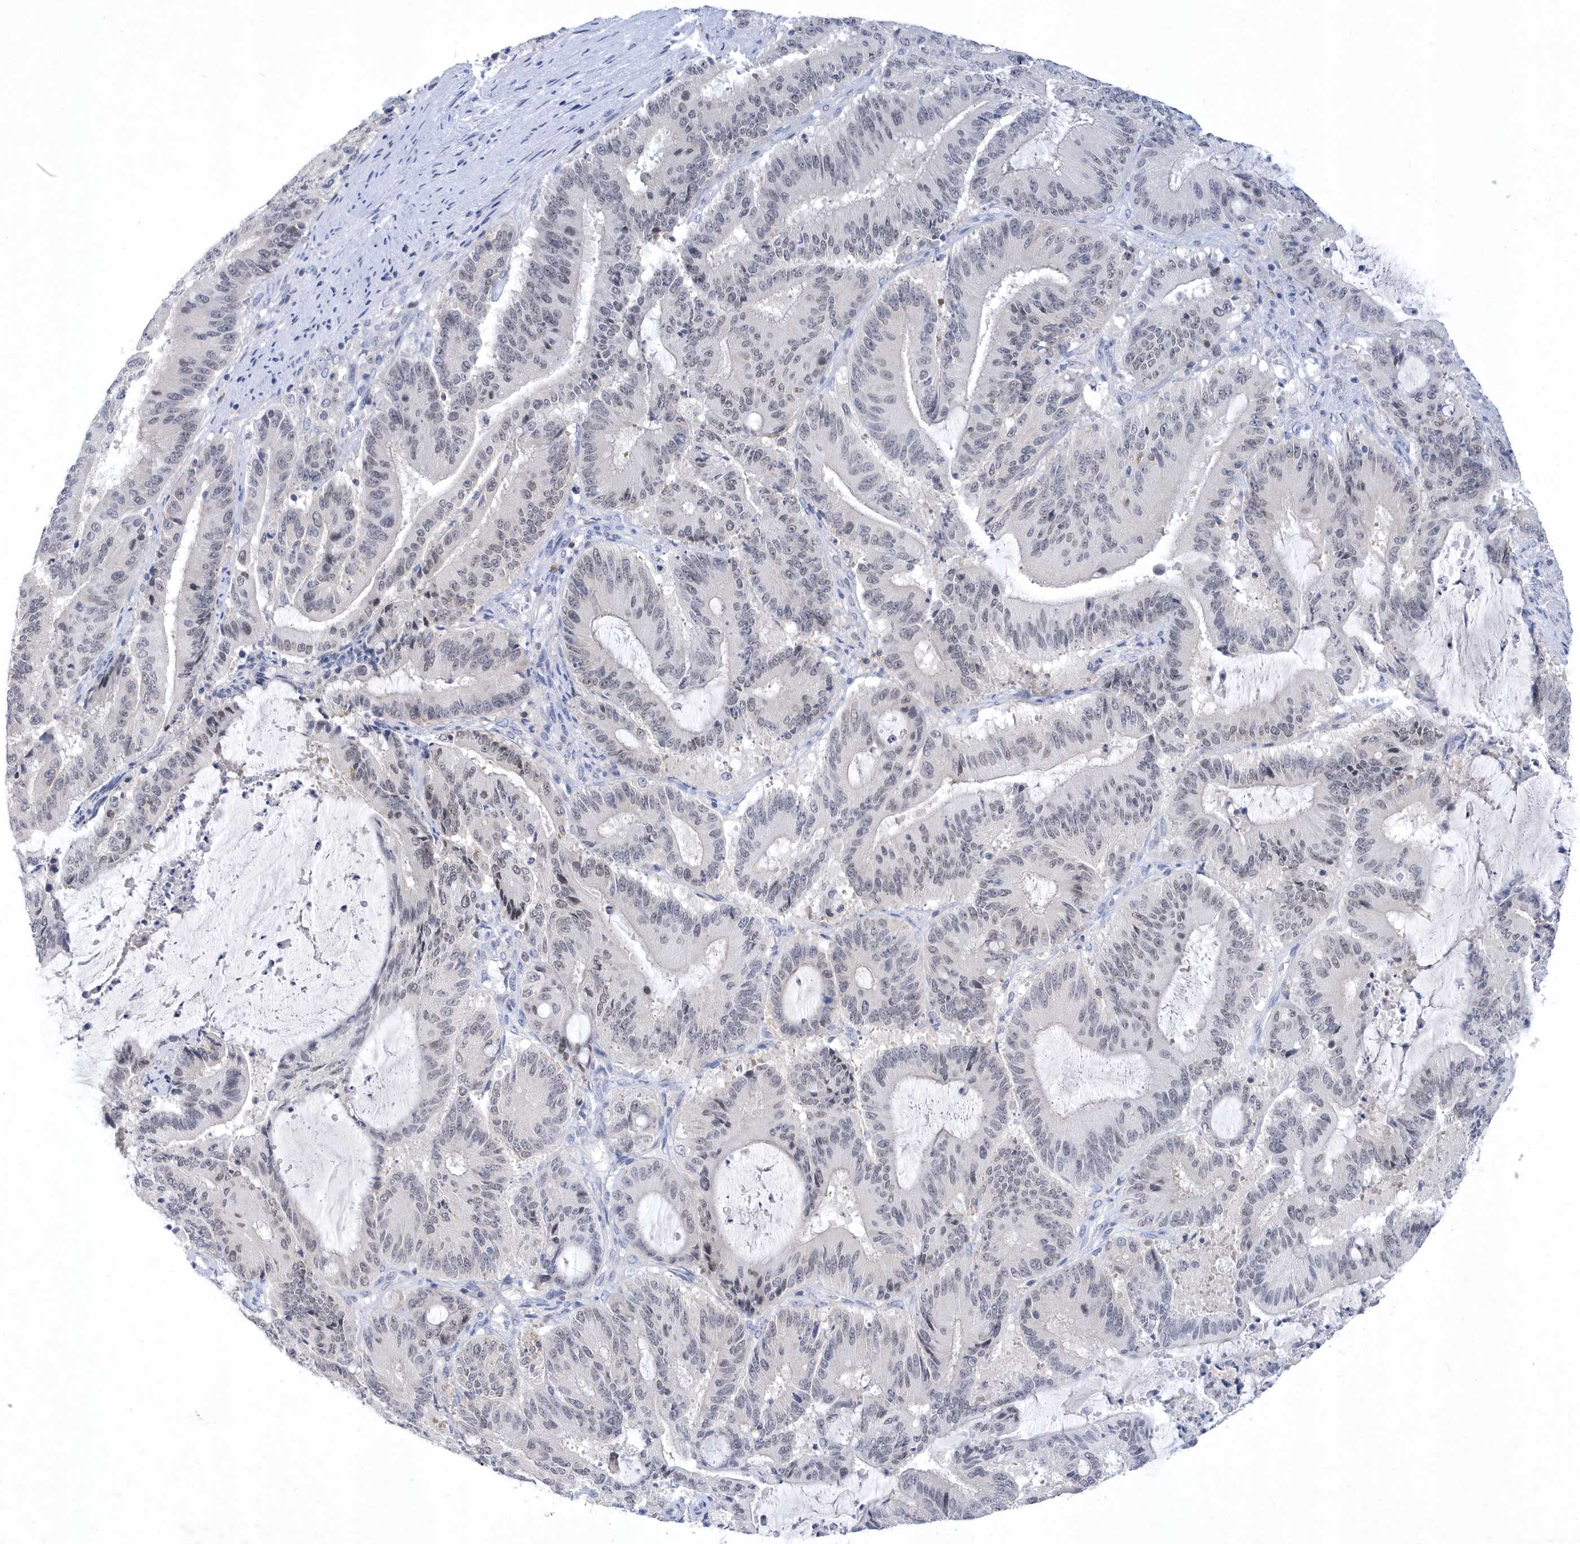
{"staining": {"intensity": "negative", "quantity": "none", "location": "none"}, "tissue": "liver cancer", "cell_type": "Tumor cells", "image_type": "cancer", "snomed": [{"axis": "morphology", "description": "Normal tissue, NOS"}, {"axis": "morphology", "description": "Cholangiocarcinoma"}, {"axis": "topography", "description": "Liver"}, {"axis": "topography", "description": "Peripheral nerve tissue"}], "caption": "Immunohistochemistry photomicrograph of neoplastic tissue: cholangiocarcinoma (liver) stained with DAB shows no significant protein expression in tumor cells. (DAB immunohistochemistry (IHC) with hematoxylin counter stain).", "gene": "SRGAP3", "patient": {"sex": "female", "age": 73}}